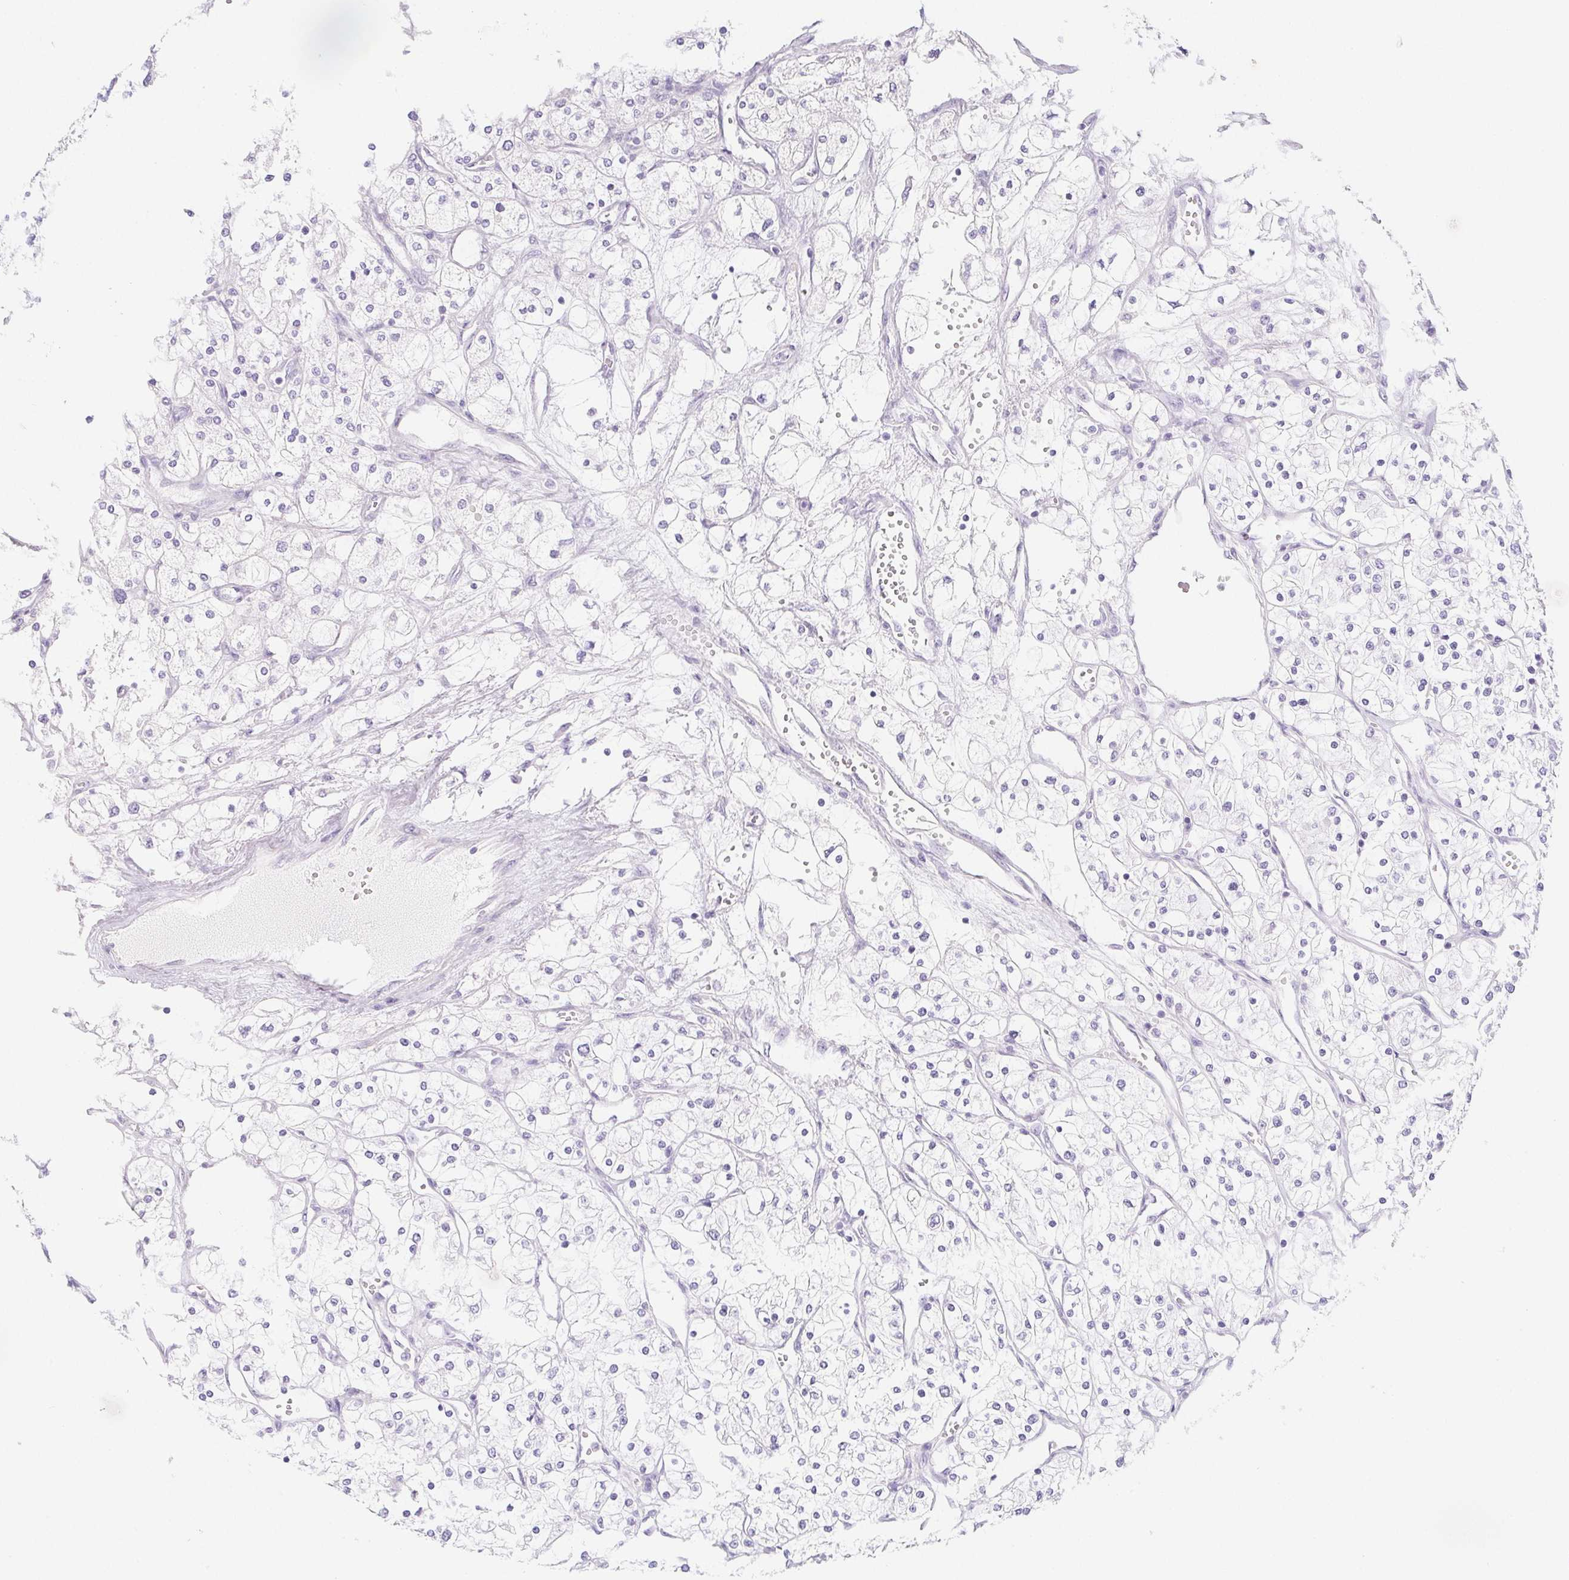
{"staining": {"intensity": "negative", "quantity": "none", "location": "none"}, "tissue": "renal cancer", "cell_type": "Tumor cells", "image_type": "cancer", "snomed": [{"axis": "morphology", "description": "Adenocarcinoma, NOS"}, {"axis": "topography", "description": "Kidney"}], "caption": "The immunohistochemistry photomicrograph has no significant staining in tumor cells of renal cancer tissue.", "gene": "CYP21A2", "patient": {"sex": "male", "age": 80}}